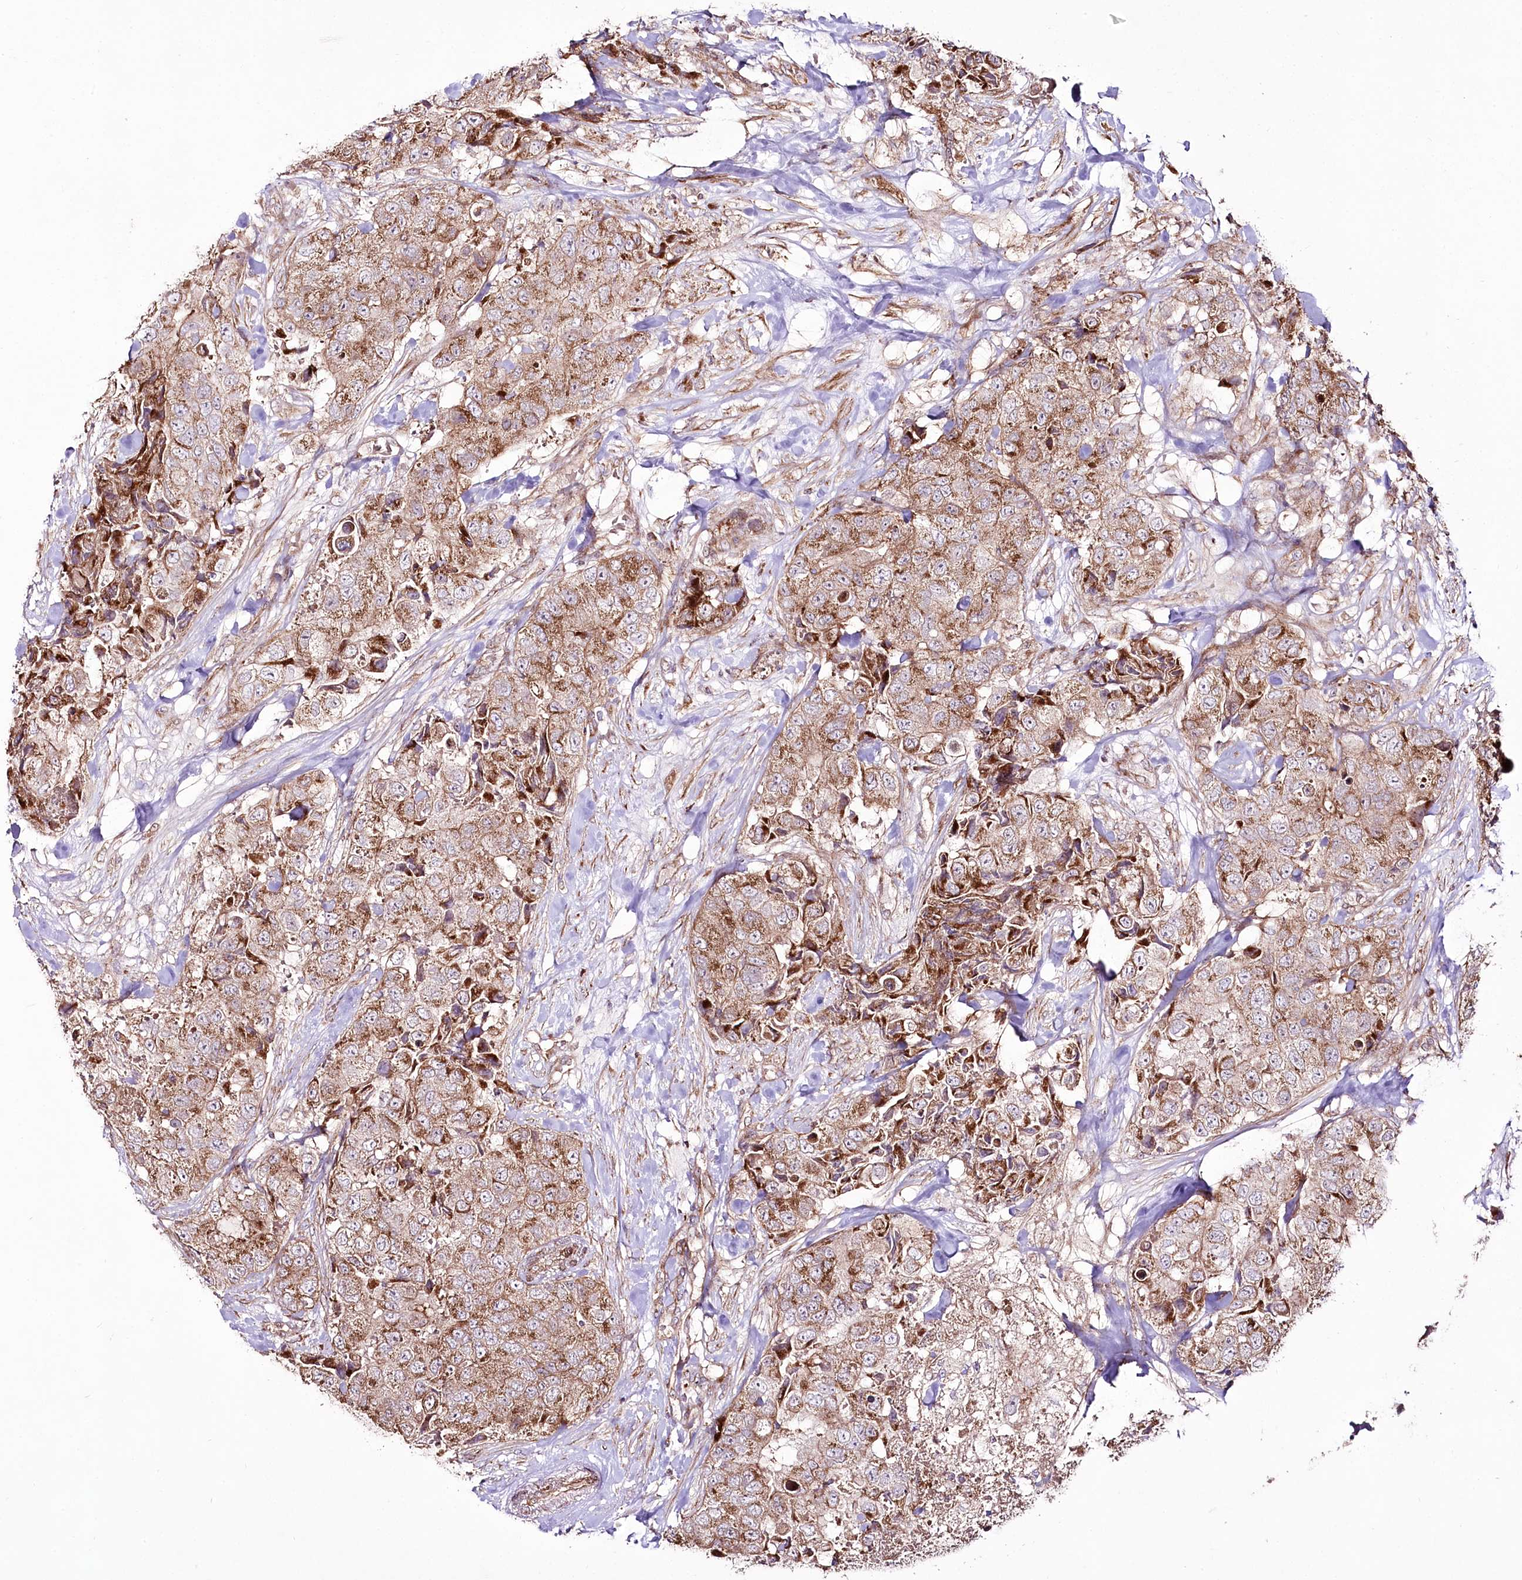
{"staining": {"intensity": "moderate", "quantity": ">75%", "location": "cytoplasmic/membranous"}, "tissue": "breast cancer", "cell_type": "Tumor cells", "image_type": "cancer", "snomed": [{"axis": "morphology", "description": "Duct carcinoma"}, {"axis": "topography", "description": "Breast"}], "caption": "Breast cancer (intraductal carcinoma) stained for a protein (brown) exhibits moderate cytoplasmic/membranous positive expression in about >75% of tumor cells.", "gene": "REXO2", "patient": {"sex": "female", "age": 62}}